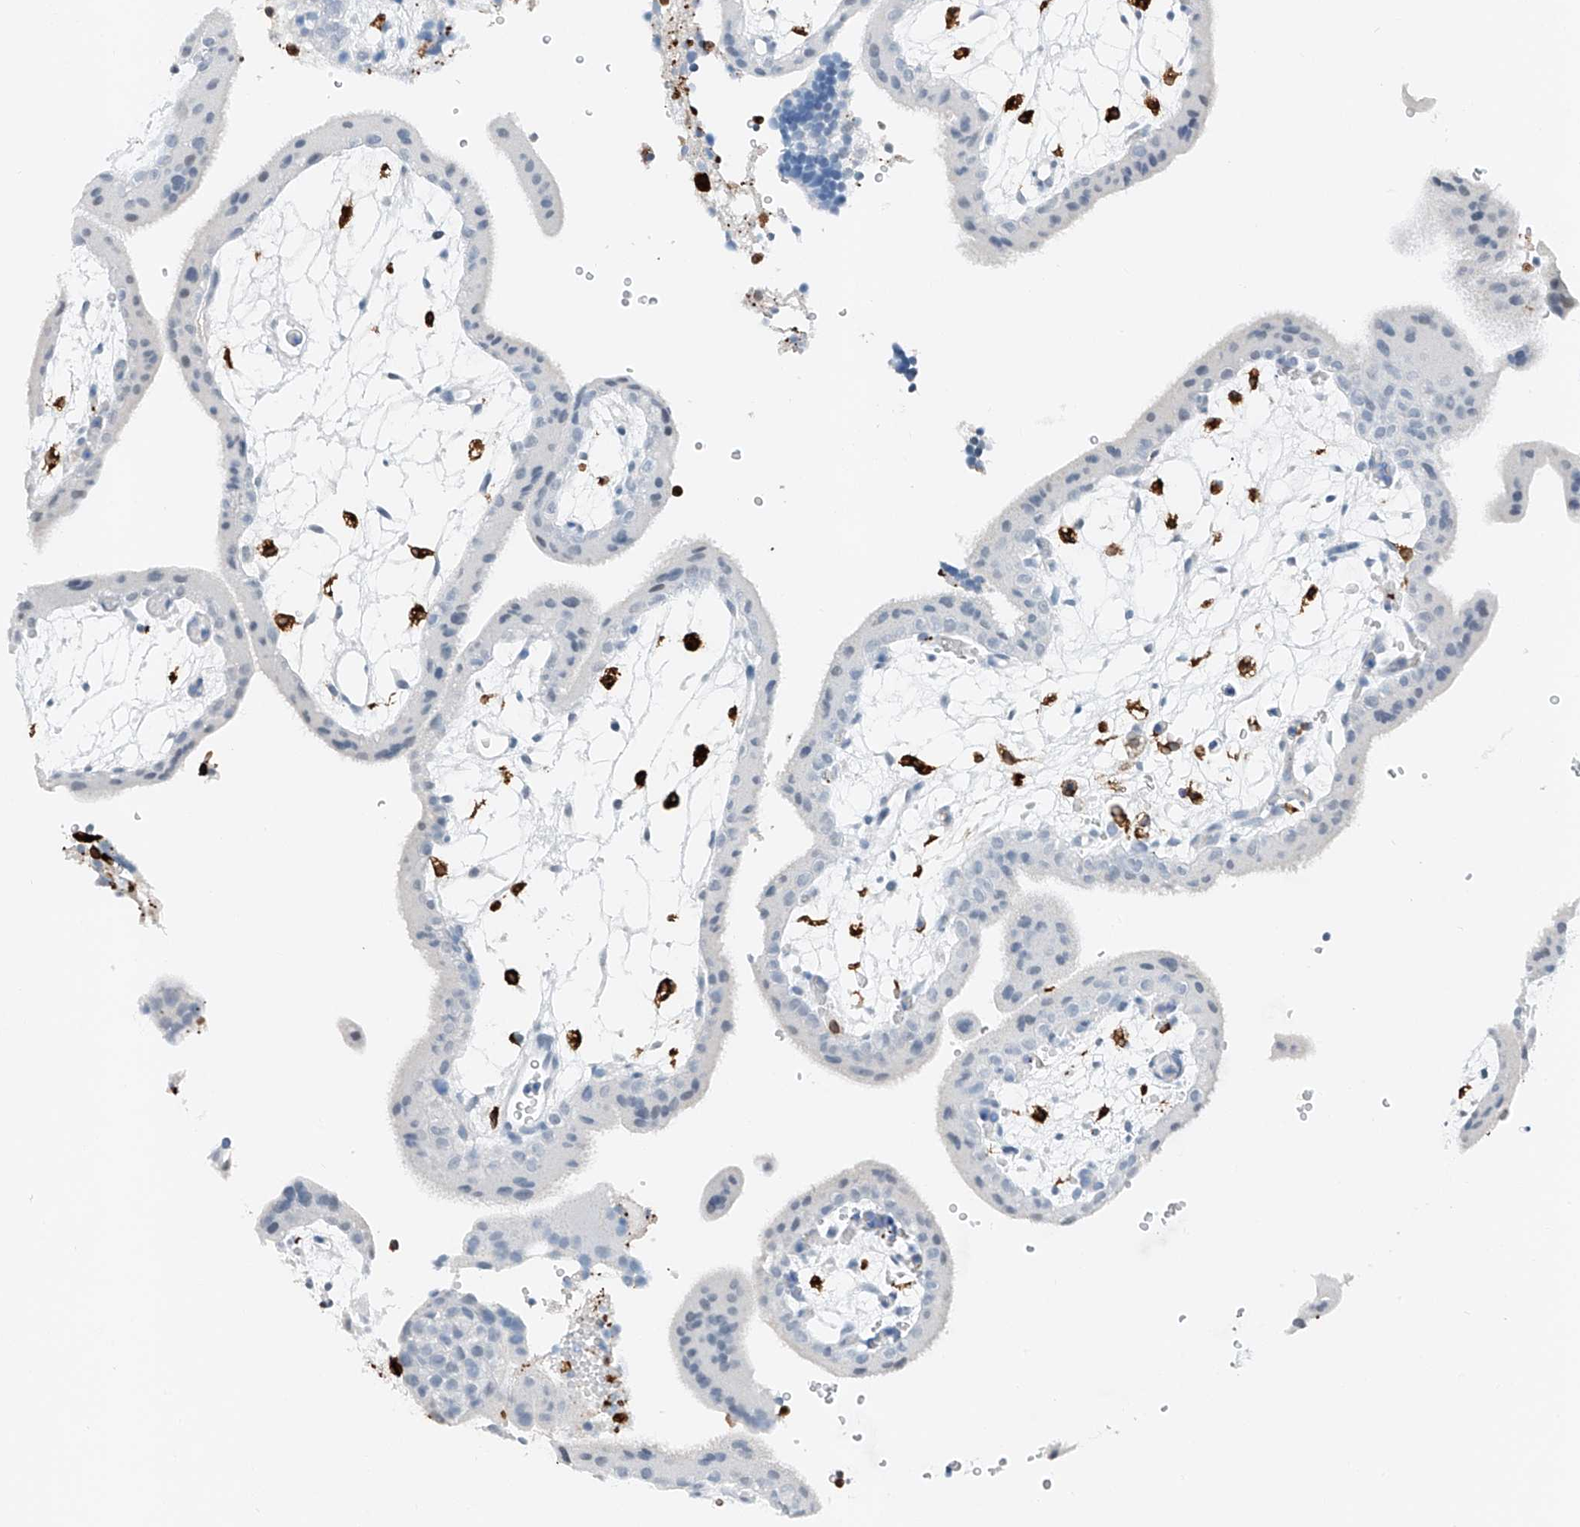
{"staining": {"intensity": "negative", "quantity": "none", "location": "none"}, "tissue": "placenta", "cell_type": "Trophoblastic cells", "image_type": "normal", "snomed": [{"axis": "morphology", "description": "Normal tissue, NOS"}, {"axis": "topography", "description": "Placenta"}], "caption": "Trophoblastic cells show no significant staining in unremarkable placenta.", "gene": "TBXAS1", "patient": {"sex": "female", "age": 18}}